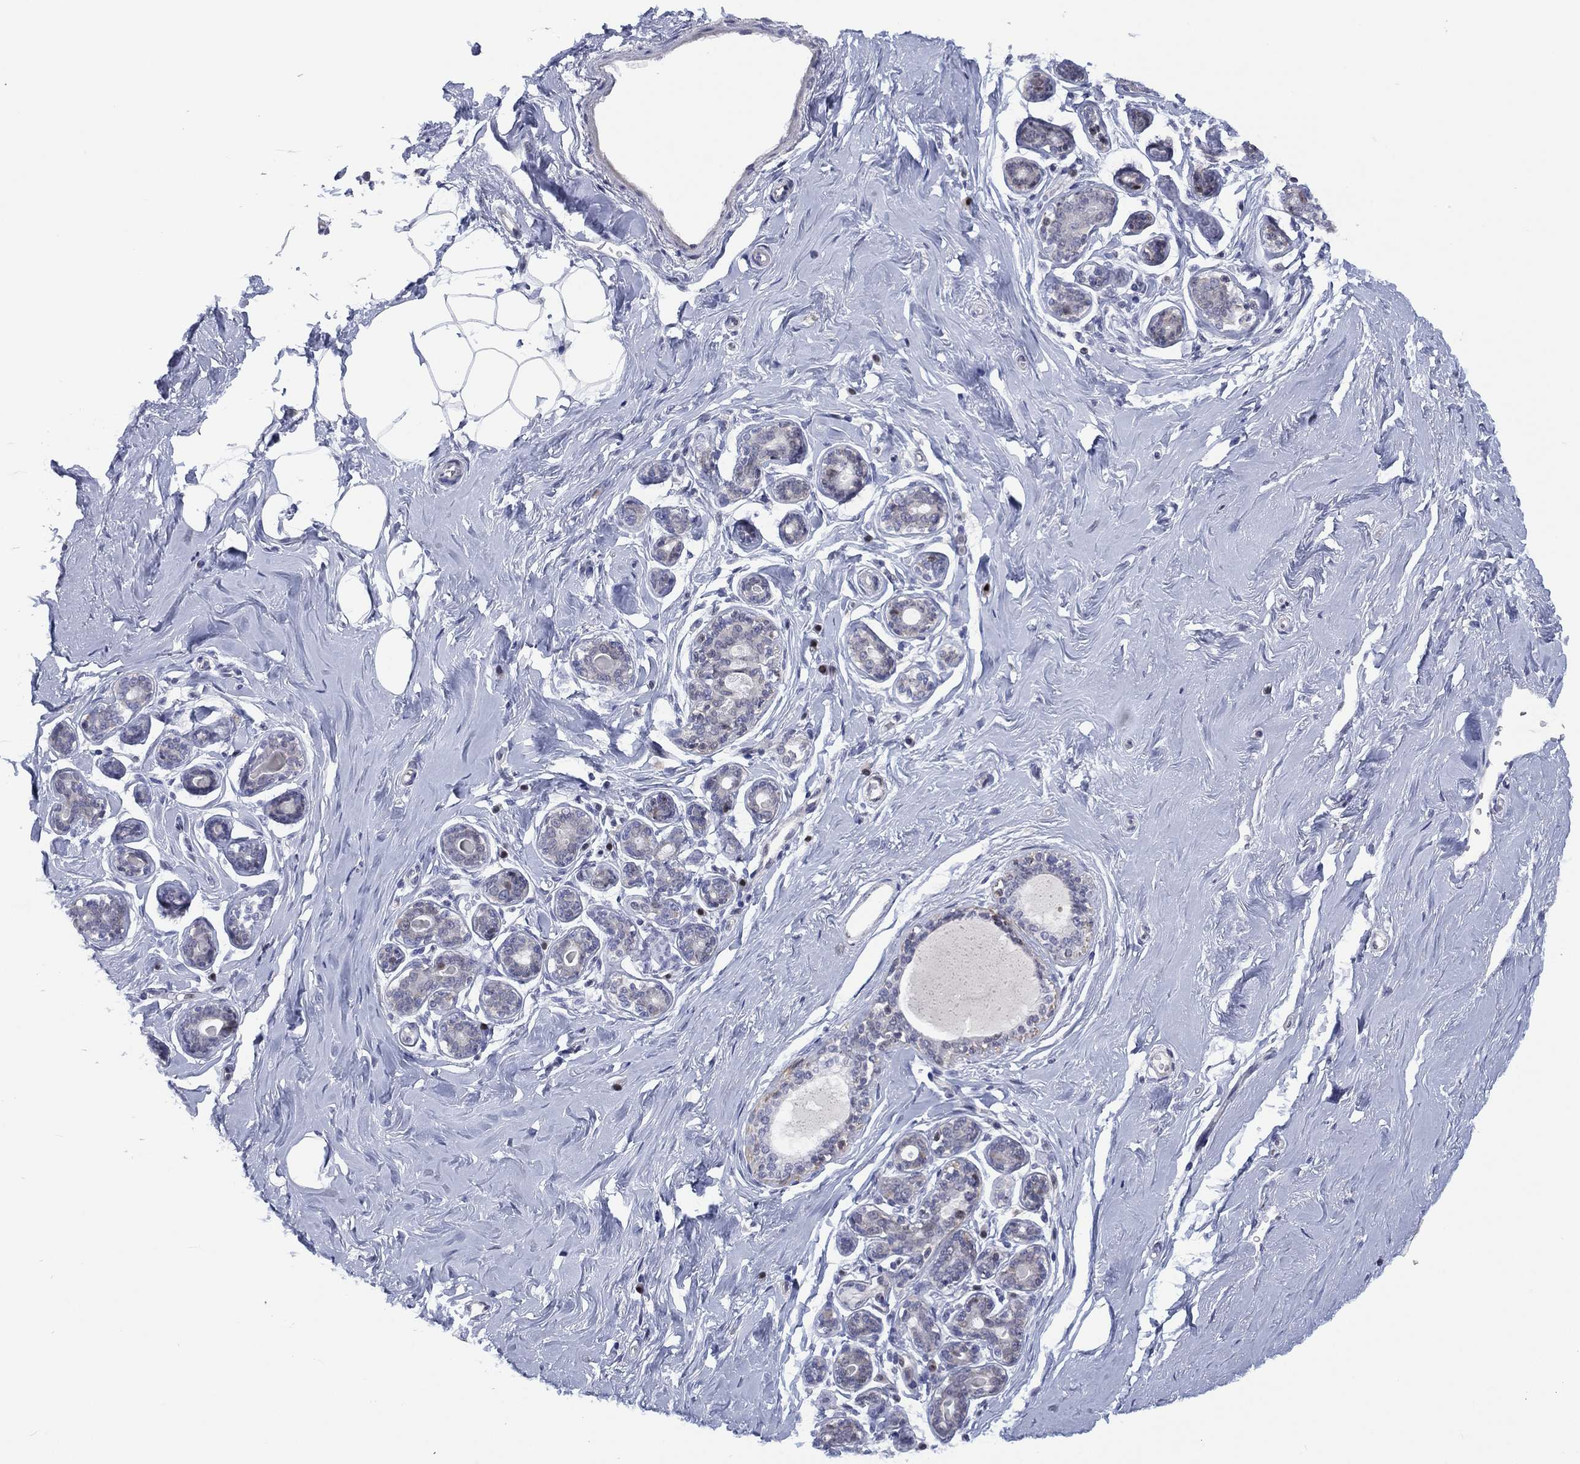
{"staining": {"intensity": "negative", "quantity": "none", "location": "none"}, "tissue": "breast", "cell_type": "Adipocytes", "image_type": "normal", "snomed": [{"axis": "morphology", "description": "Normal tissue, NOS"}, {"axis": "topography", "description": "Skin"}, {"axis": "topography", "description": "Breast"}], "caption": "A micrograph of breast stained for a protein demonstrates no brown staining in adipocytes.", "gene": "SLC4A4", "patient": {"sex": "female", "age": 43}}